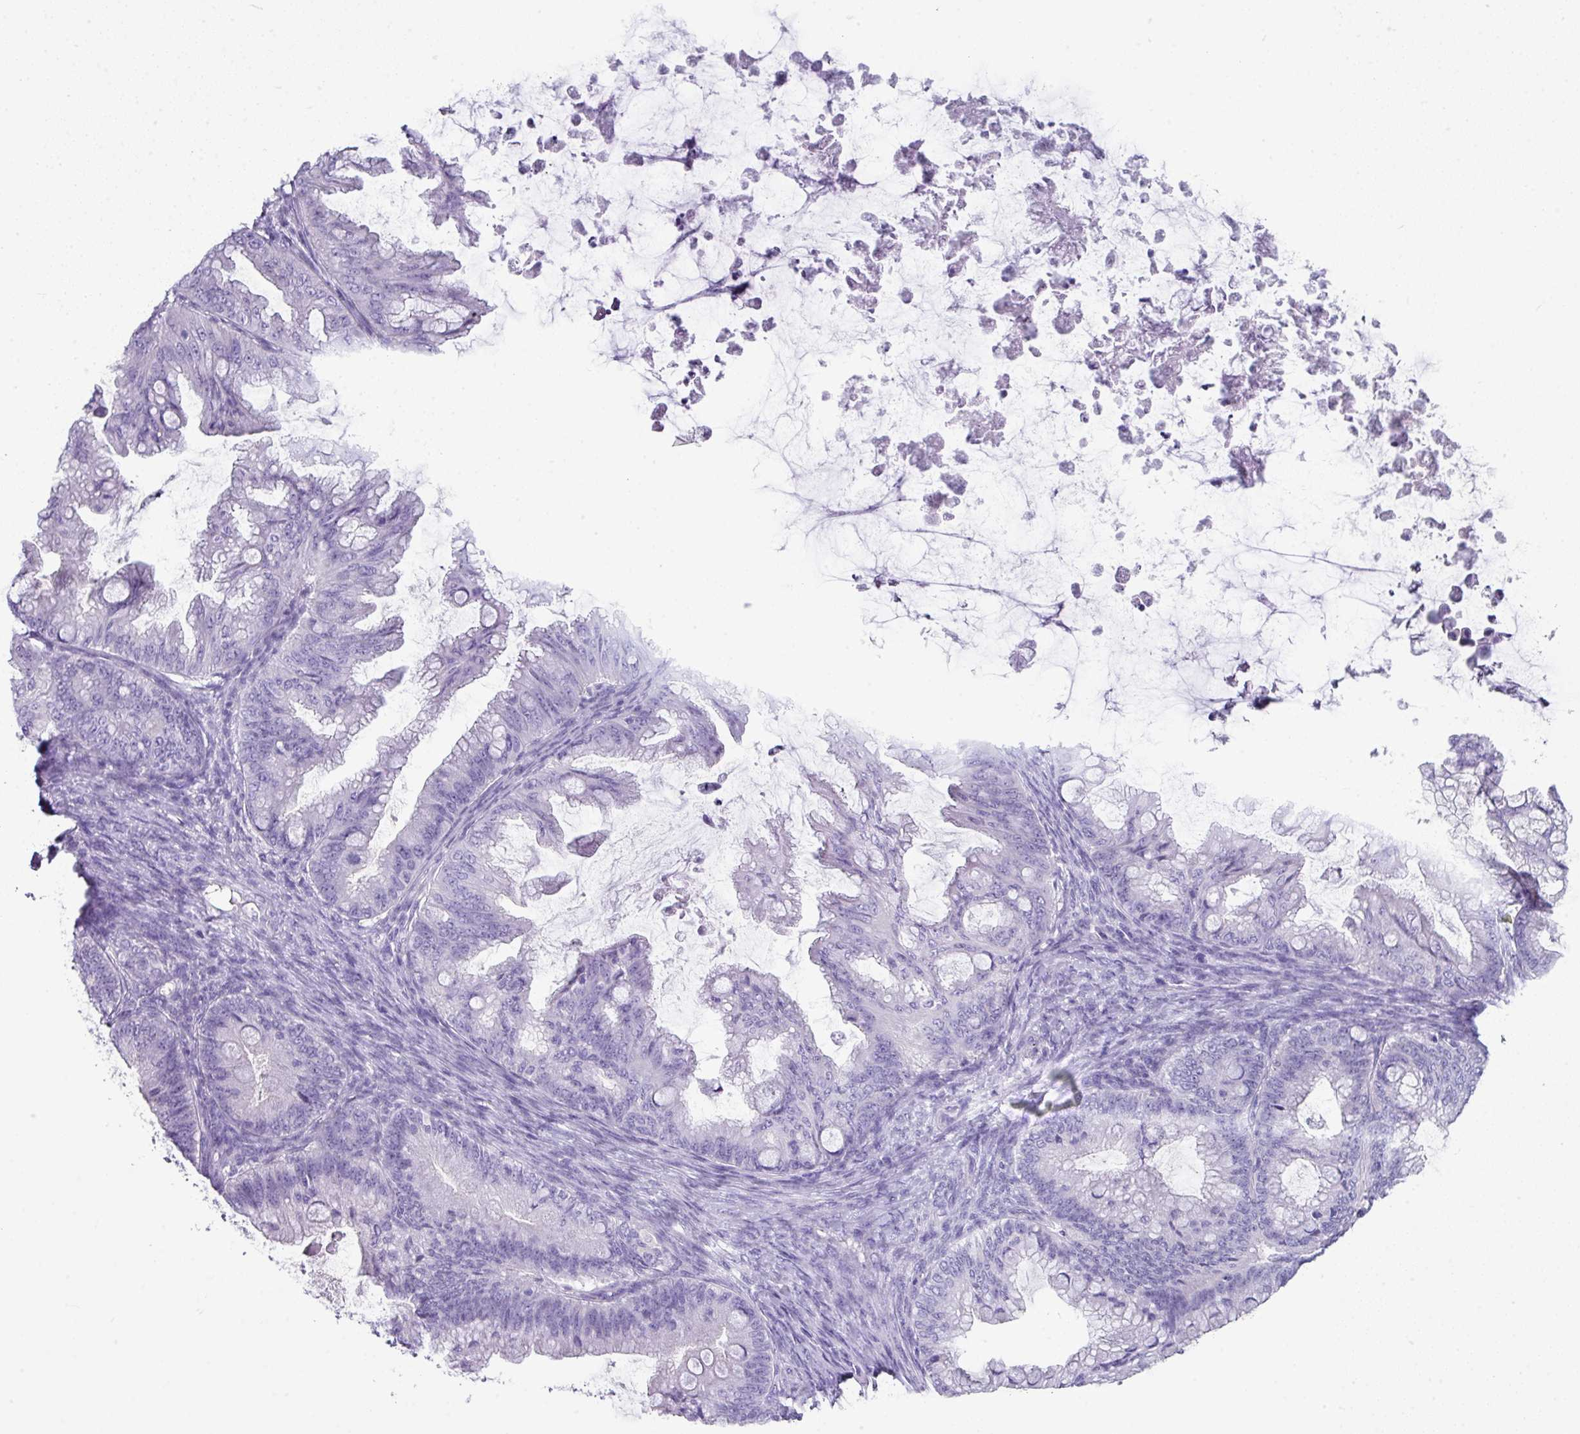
{"staining": {"intensity": "negative", "quantity": "none", "location": "none"}, "tissue": "ovarian cancer", "cell_type": "Tumor cells", "image_type": "cancer", "snomed": [{"axis": "morphology", "description": "Cystadenocarcinoma, mucinous, NOS"}, {"axis": "topography", "description": "Ovary"}], "caption": "DAB immunohistochemical staining of human ovarian cancer exhibits no significant positivity in tumor cells.", "gene": "ABCC5", "patient": {"sex": "female", "age": 35}}